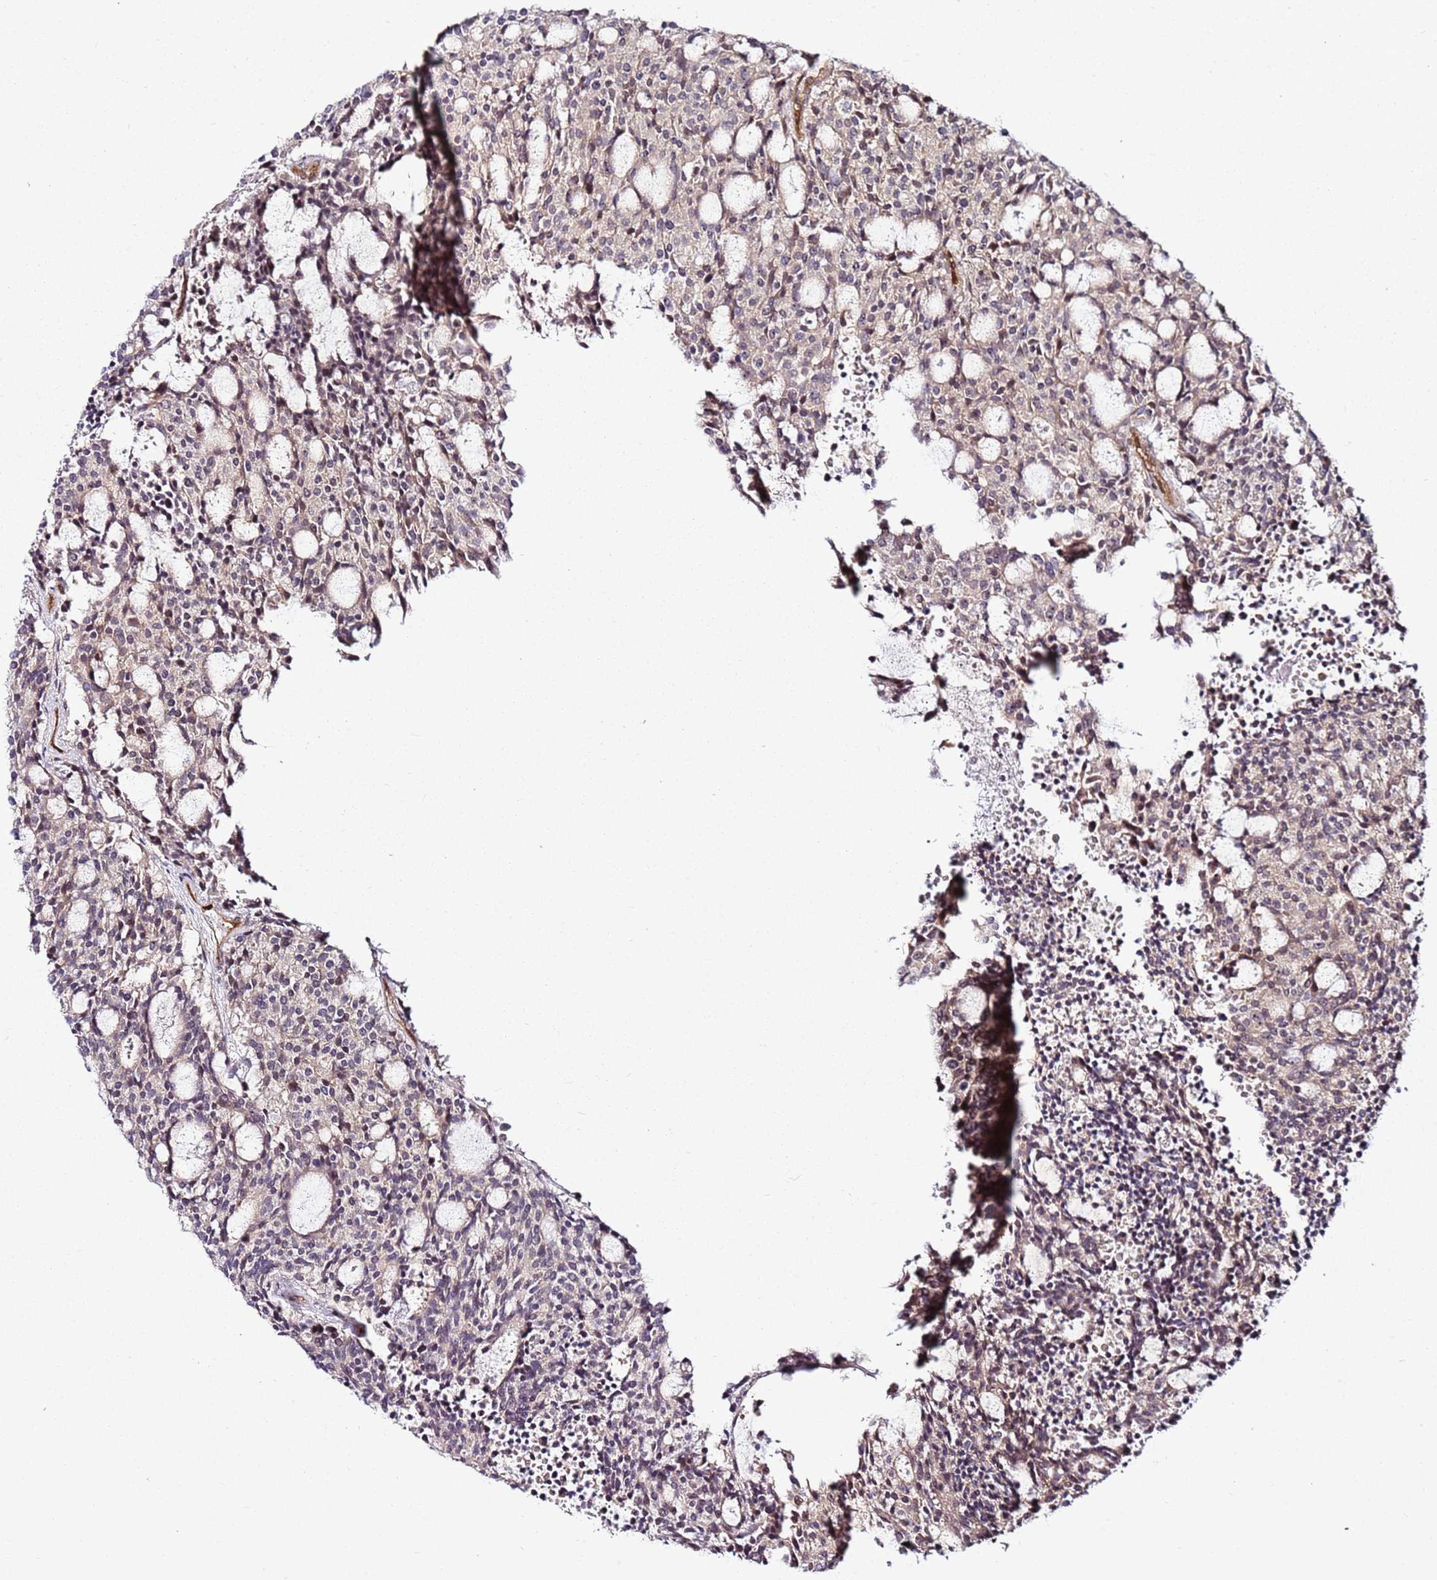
{"staining": {"intensity": "negative", "quantity": "none", "location": "none"}, "tissue": "carcinoid", "cell_type": "Tumor cells", "image_type": "cancer", "snomed": [{"axis": "morphology", "description": "Carcinoid, malignant, NOS"}, {"axis": "topography", "description": "Pancreas"}], "caption": "An immunohistochemistry (IHC) micrograph of carcinoid (malignant) is shown. There is no staining in tumor cells of carcinoid (malignant).", "gene": "CCNYL1", "patient": {"sex": "female", "age": 54}}